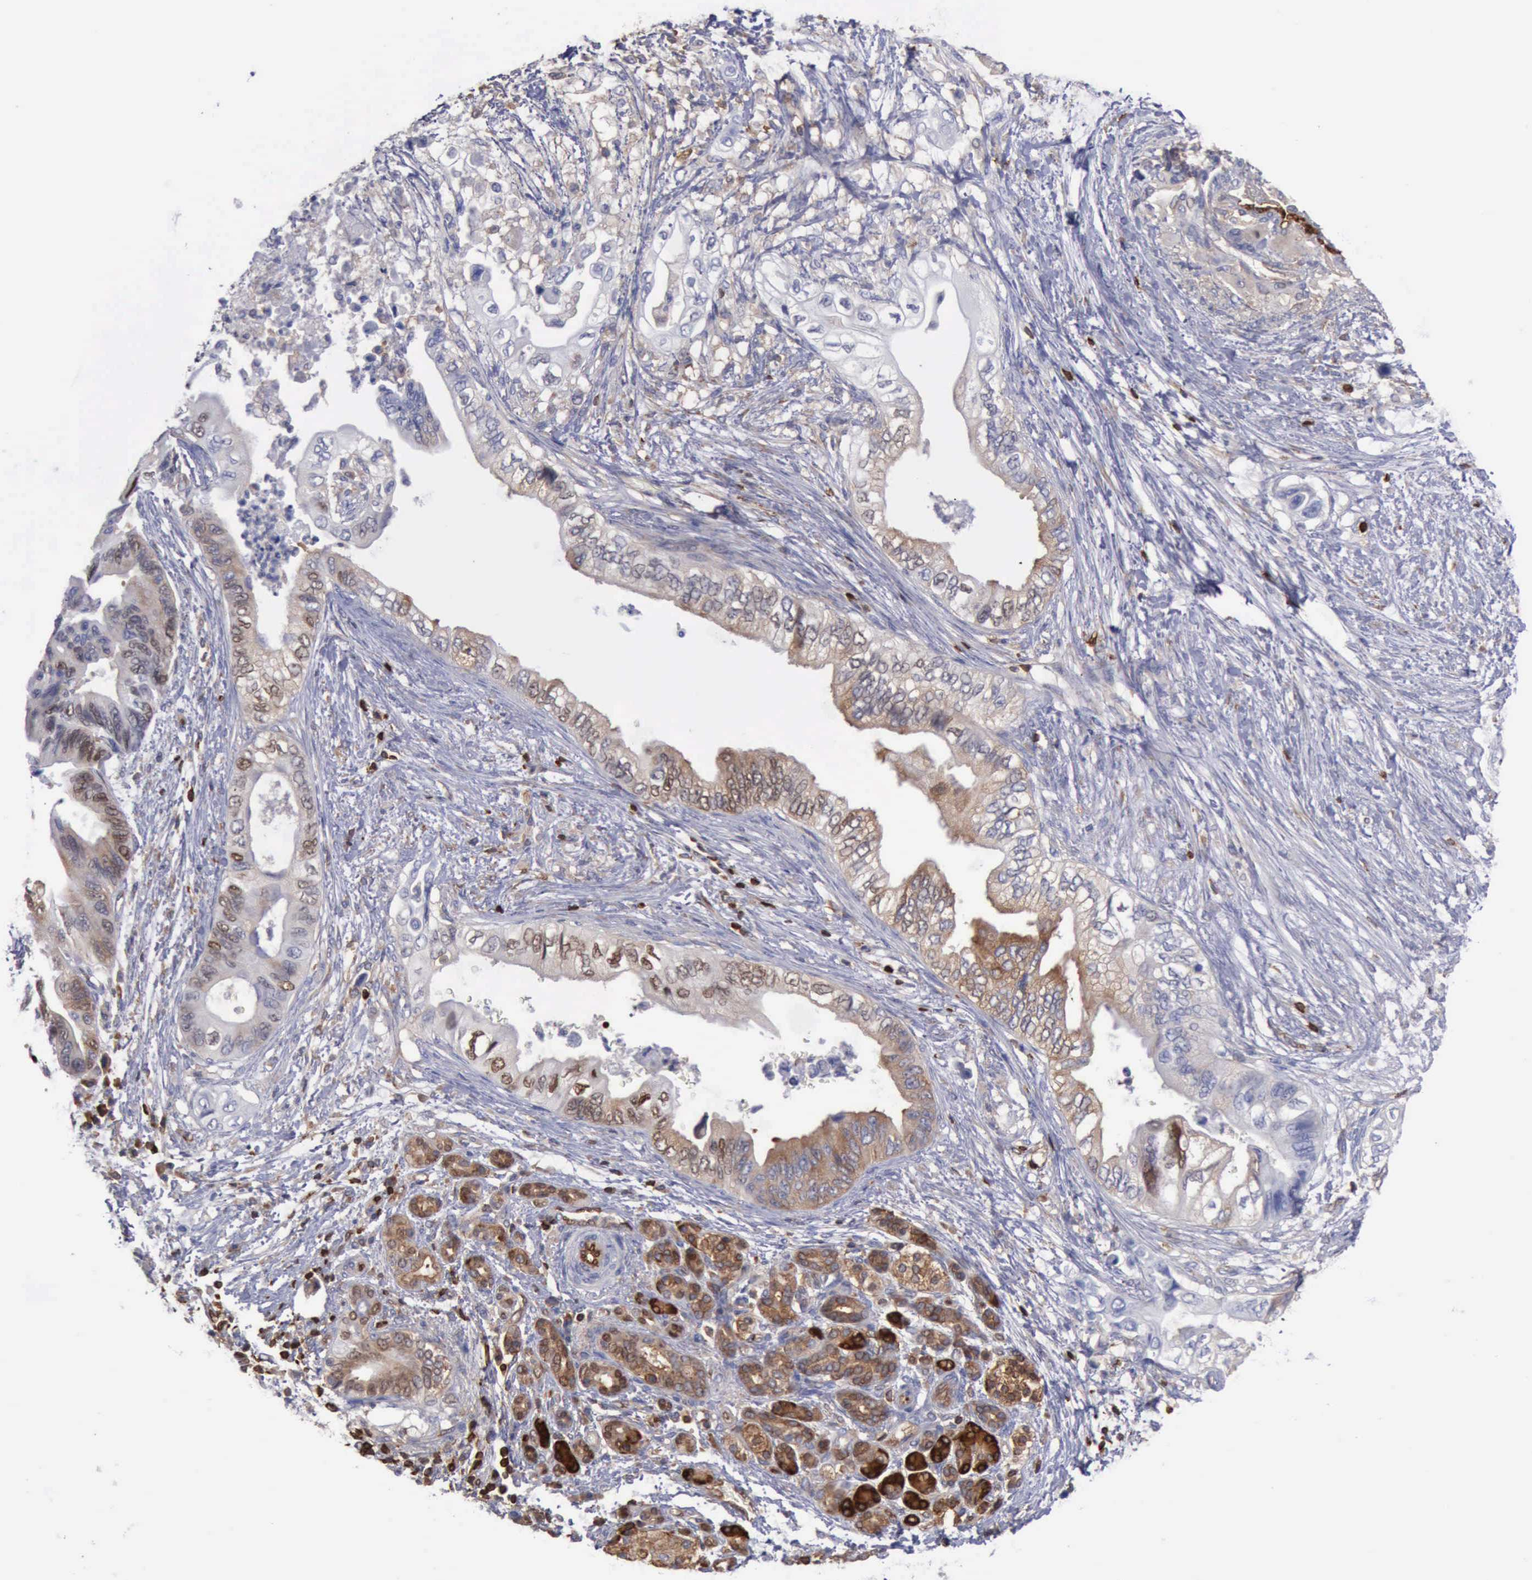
{"staining": {"intensity": "negative", "quantity": "none", "location": "none"}, "tissue": "pancreatic cancer", "cell_type": "Tumor cells", "image_type": "cancer", "snomed": [{"axis": "morphology", "description": "Adenocarcinoma, NOS"}, {"axis": "topography", "description": "Pancreas"}], "caption": "DAB (3,3'-diaminobenzidine) immunohistochemical staining of human pancreatic cancer demonstrates no significant positivity in tumor cells. (DAB immunohistochemistry (IHC), high magnification).", "gene": "PDCD4", "patient": {"sex": "female", "age": 66}}